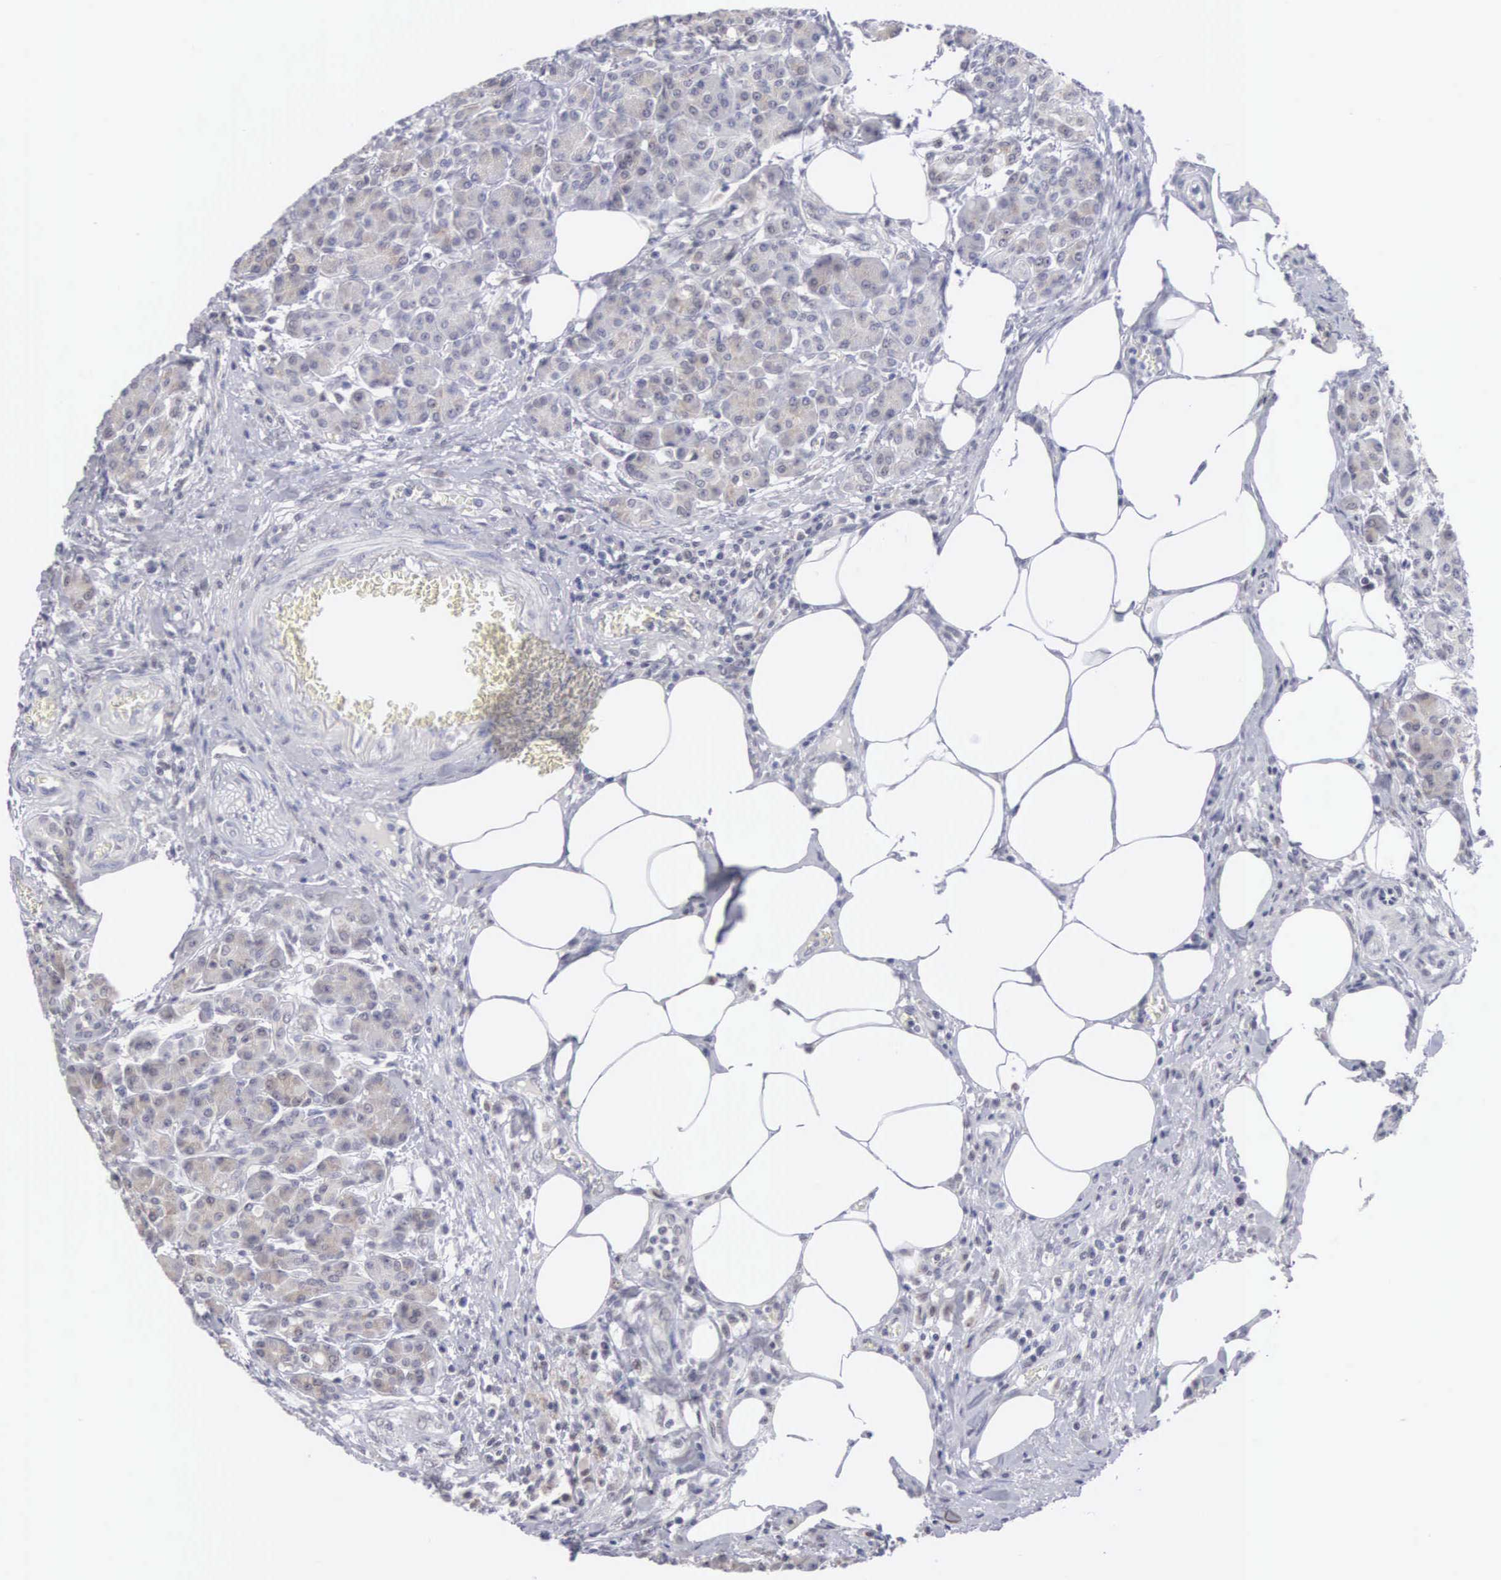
{"staining": {"intensity": "weak", "quantity": "25%-75%", "location": "cytoplasmic/membranous"}, "tissue": "pancreas", "cell_type": "Exocrine glandular cells", "image_type": "normal", "snomed": [{"axis": "morphology", "description": "Normal tissue, NOS"}, {"axis": "topography", "description": "Pancreas"}], "caption": "Immunohistochemistry (IHC) histopathology image of unremarkable pancreas: human pancreas stained using immunohistochemistry (IHC) demonstrates low levels of weak protein expression localized specifically in the cytoplasmic/membranous of exocrine glandular cells, appearing as a cytoplasmic/membranous brown color.", "gene": "MNAT1", "patient": {"sex": "female", "age": 73}}